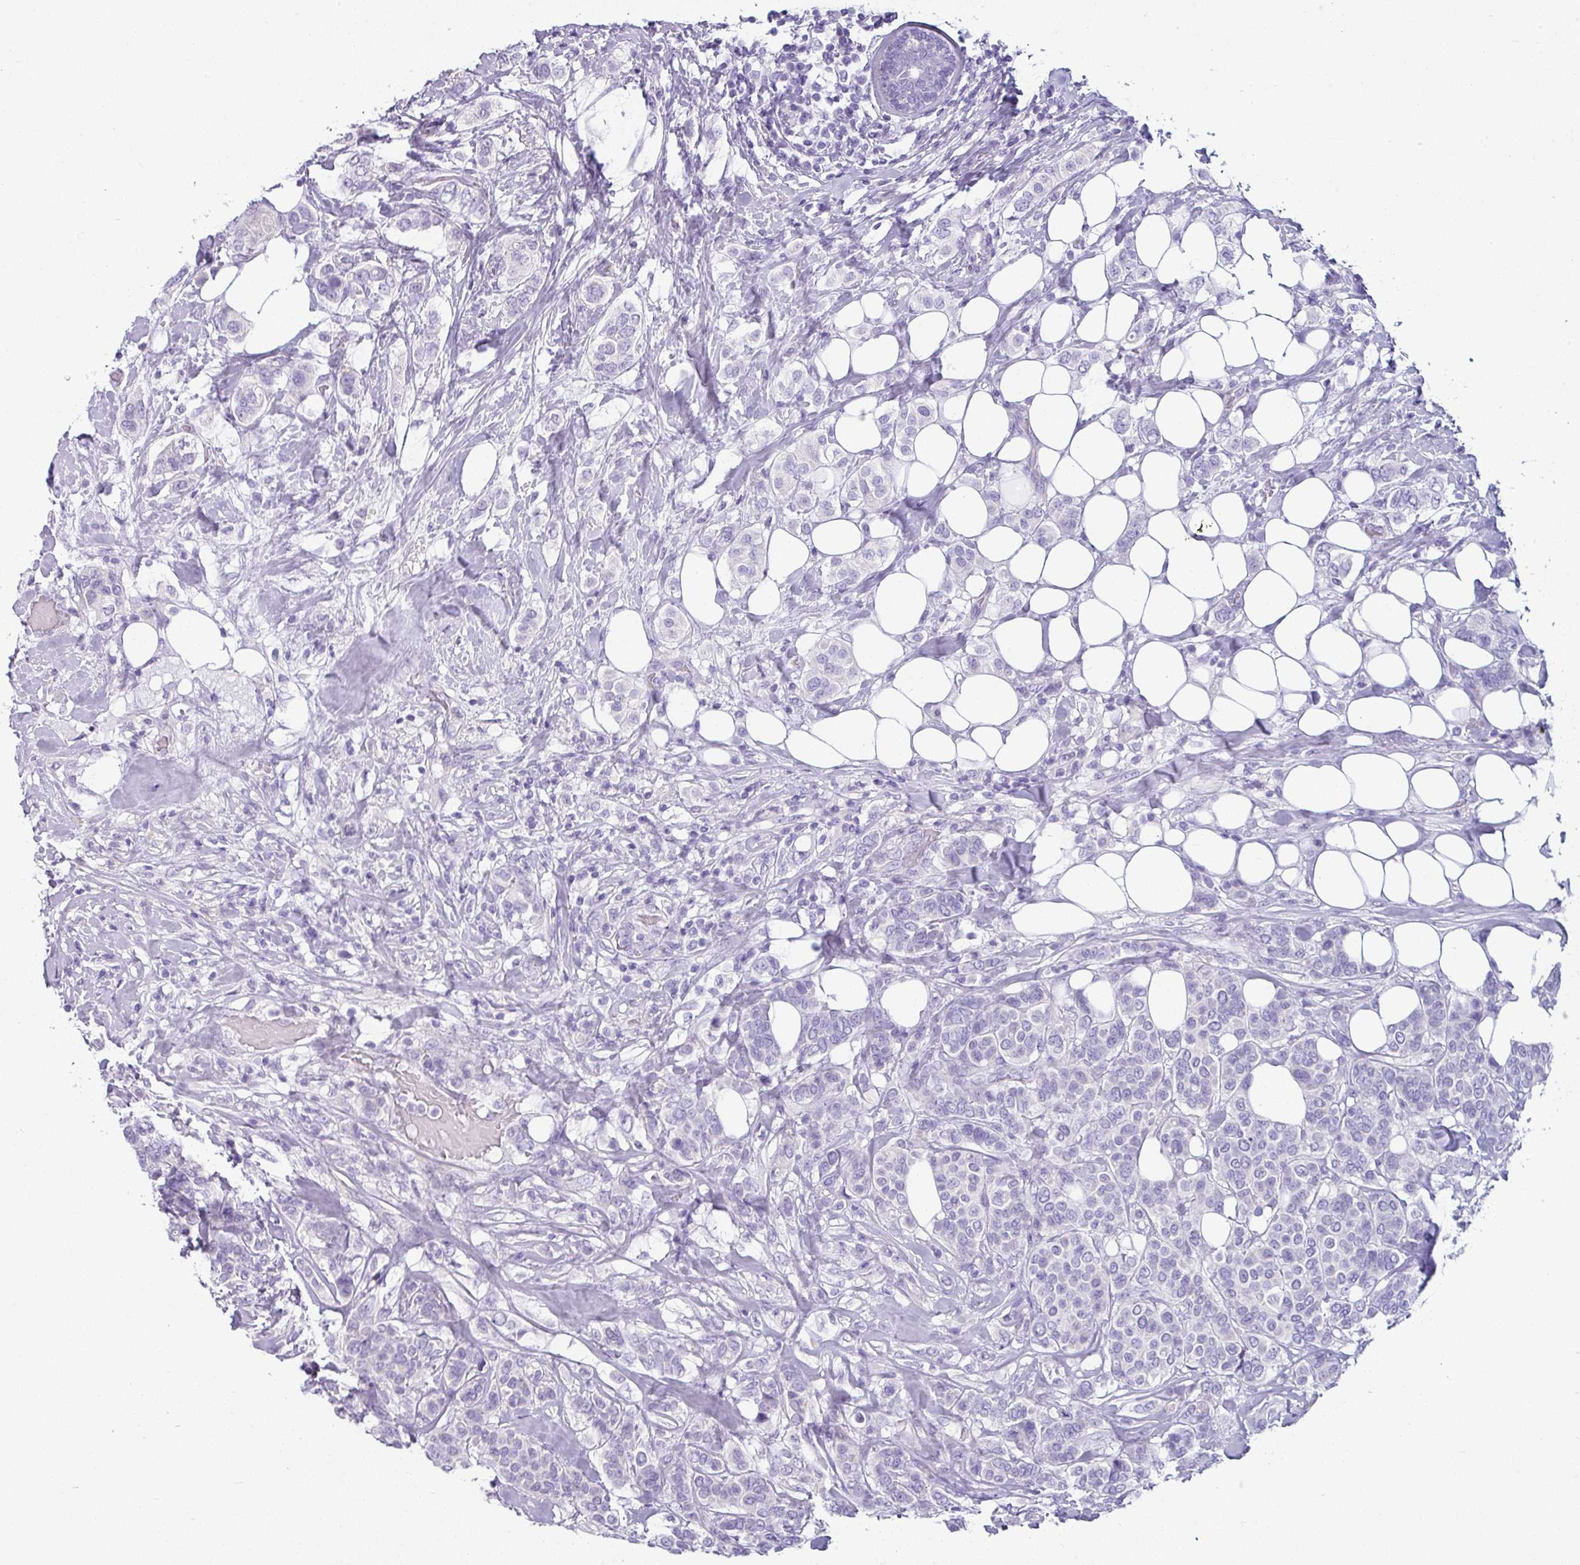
{"staining": {"intensity": "negative", "quantity": "none", "location": "none"}, "tissue": "breast cancer", "cell_type": "Tumor cells", "image_type": "cancer", "snomed": [{"axis": "morphology", "description": "Lobular carcinoma"}, {"axis": "topography", "description": "Breast"}], "caption": "This is a image of immunohistochemistry staining of breast cancer (lobular carcinoma), which shows no positivity in tumor cells.", "gene": "VCY1B", "patient": {"sex": "female", "age": 51}}